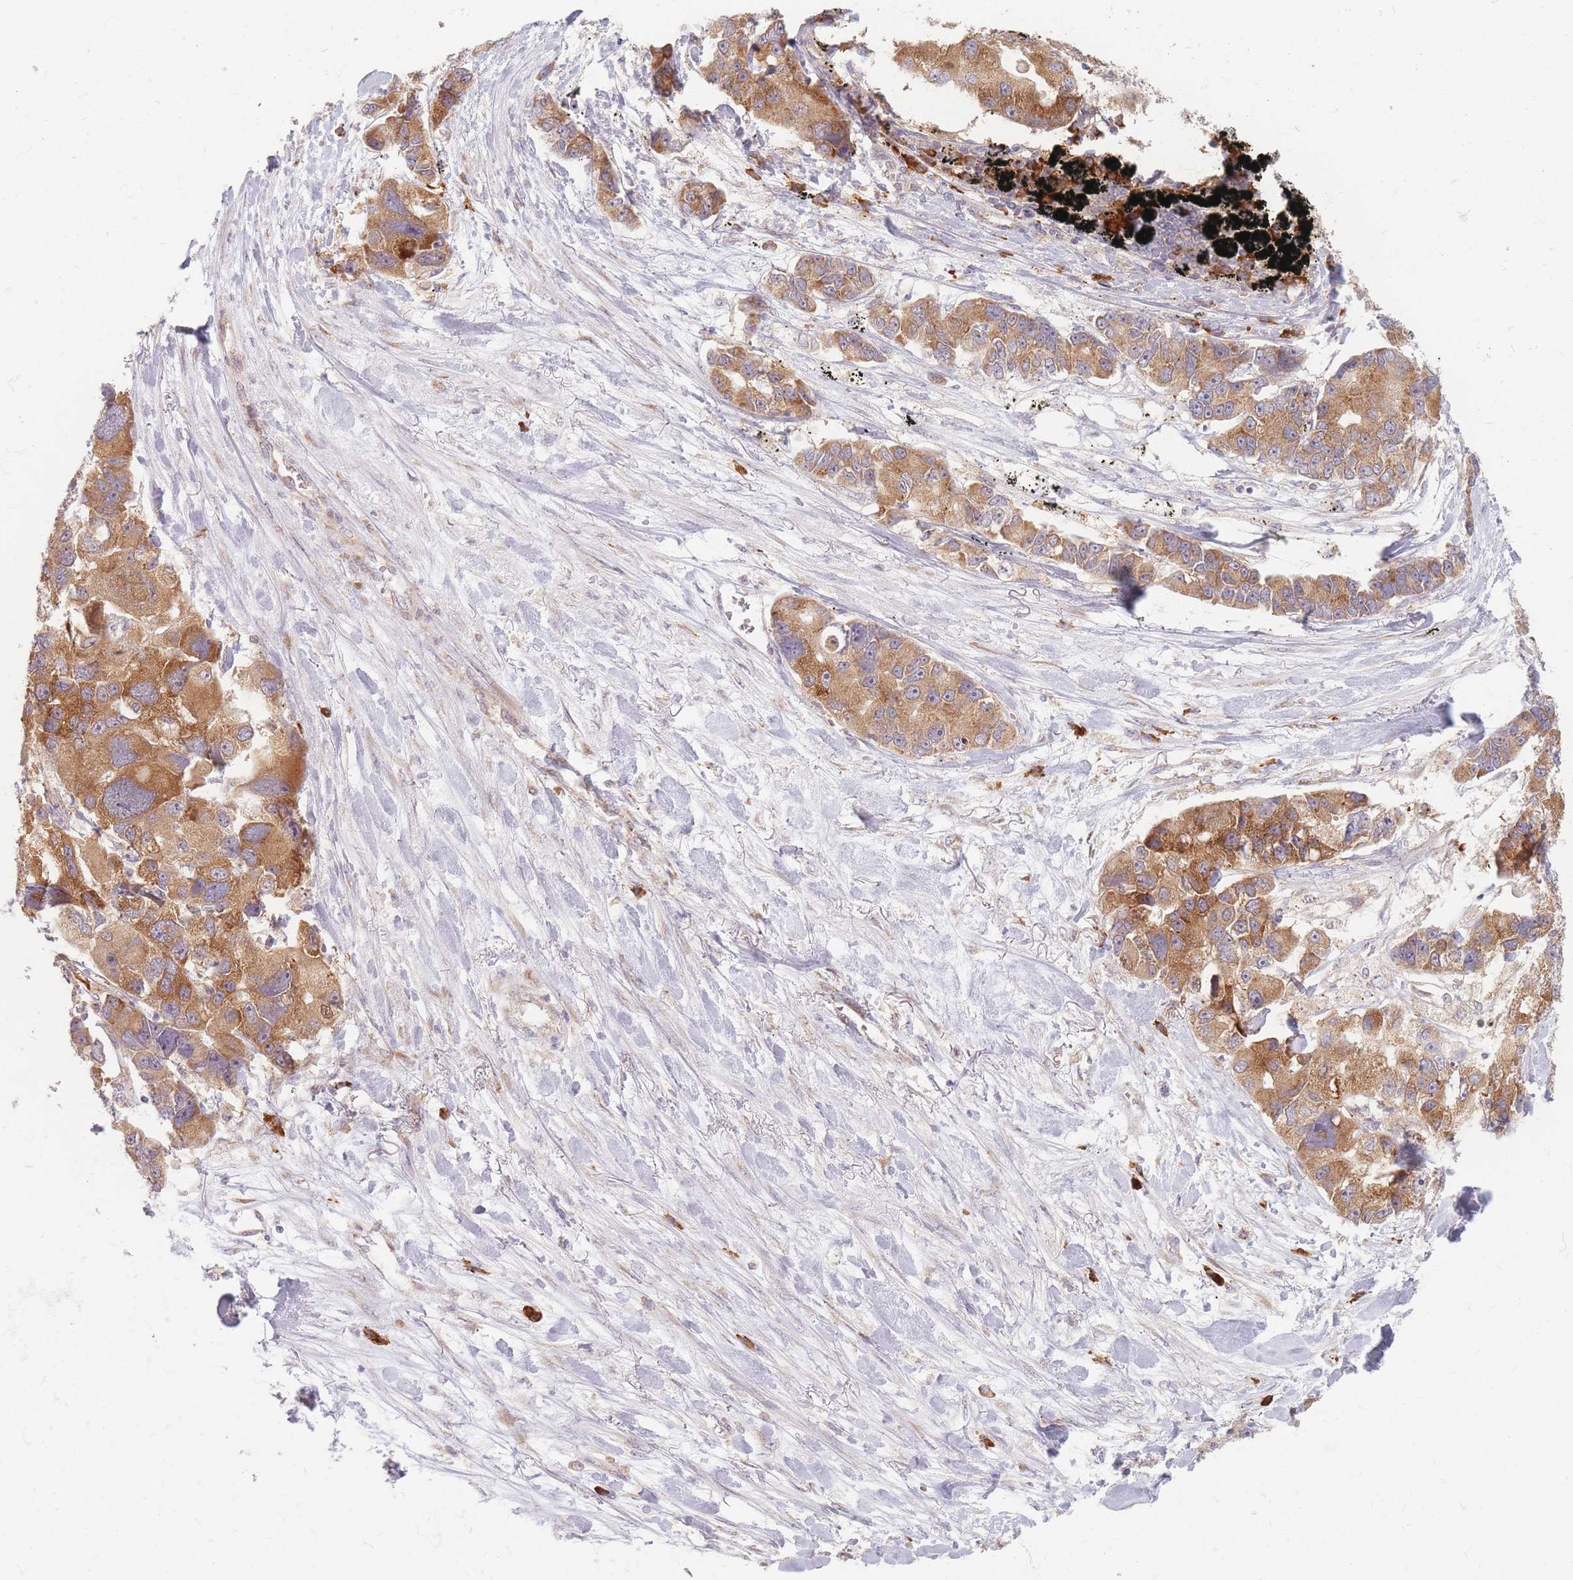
{"staining": {"intensity": "moderate", "quantity": ">75%", "location": "cytoplasmic/membranous"}, "tissue": "lung cancer", "cell_type": "Tumor cells", "image_type": "cancer", "snomed": [{"axis": "morphology", "description": "Adenocarcinoma, NOS"}, {"axis": "topography", "description": "Lung"}], "caption": "IHC of lung cancer displays medium levels of moderate cytoplasmic/membranous staining in about >75% of tumor cells.", "gene": "SMIM14", "patient": {"sex": "female", "age": 54}}